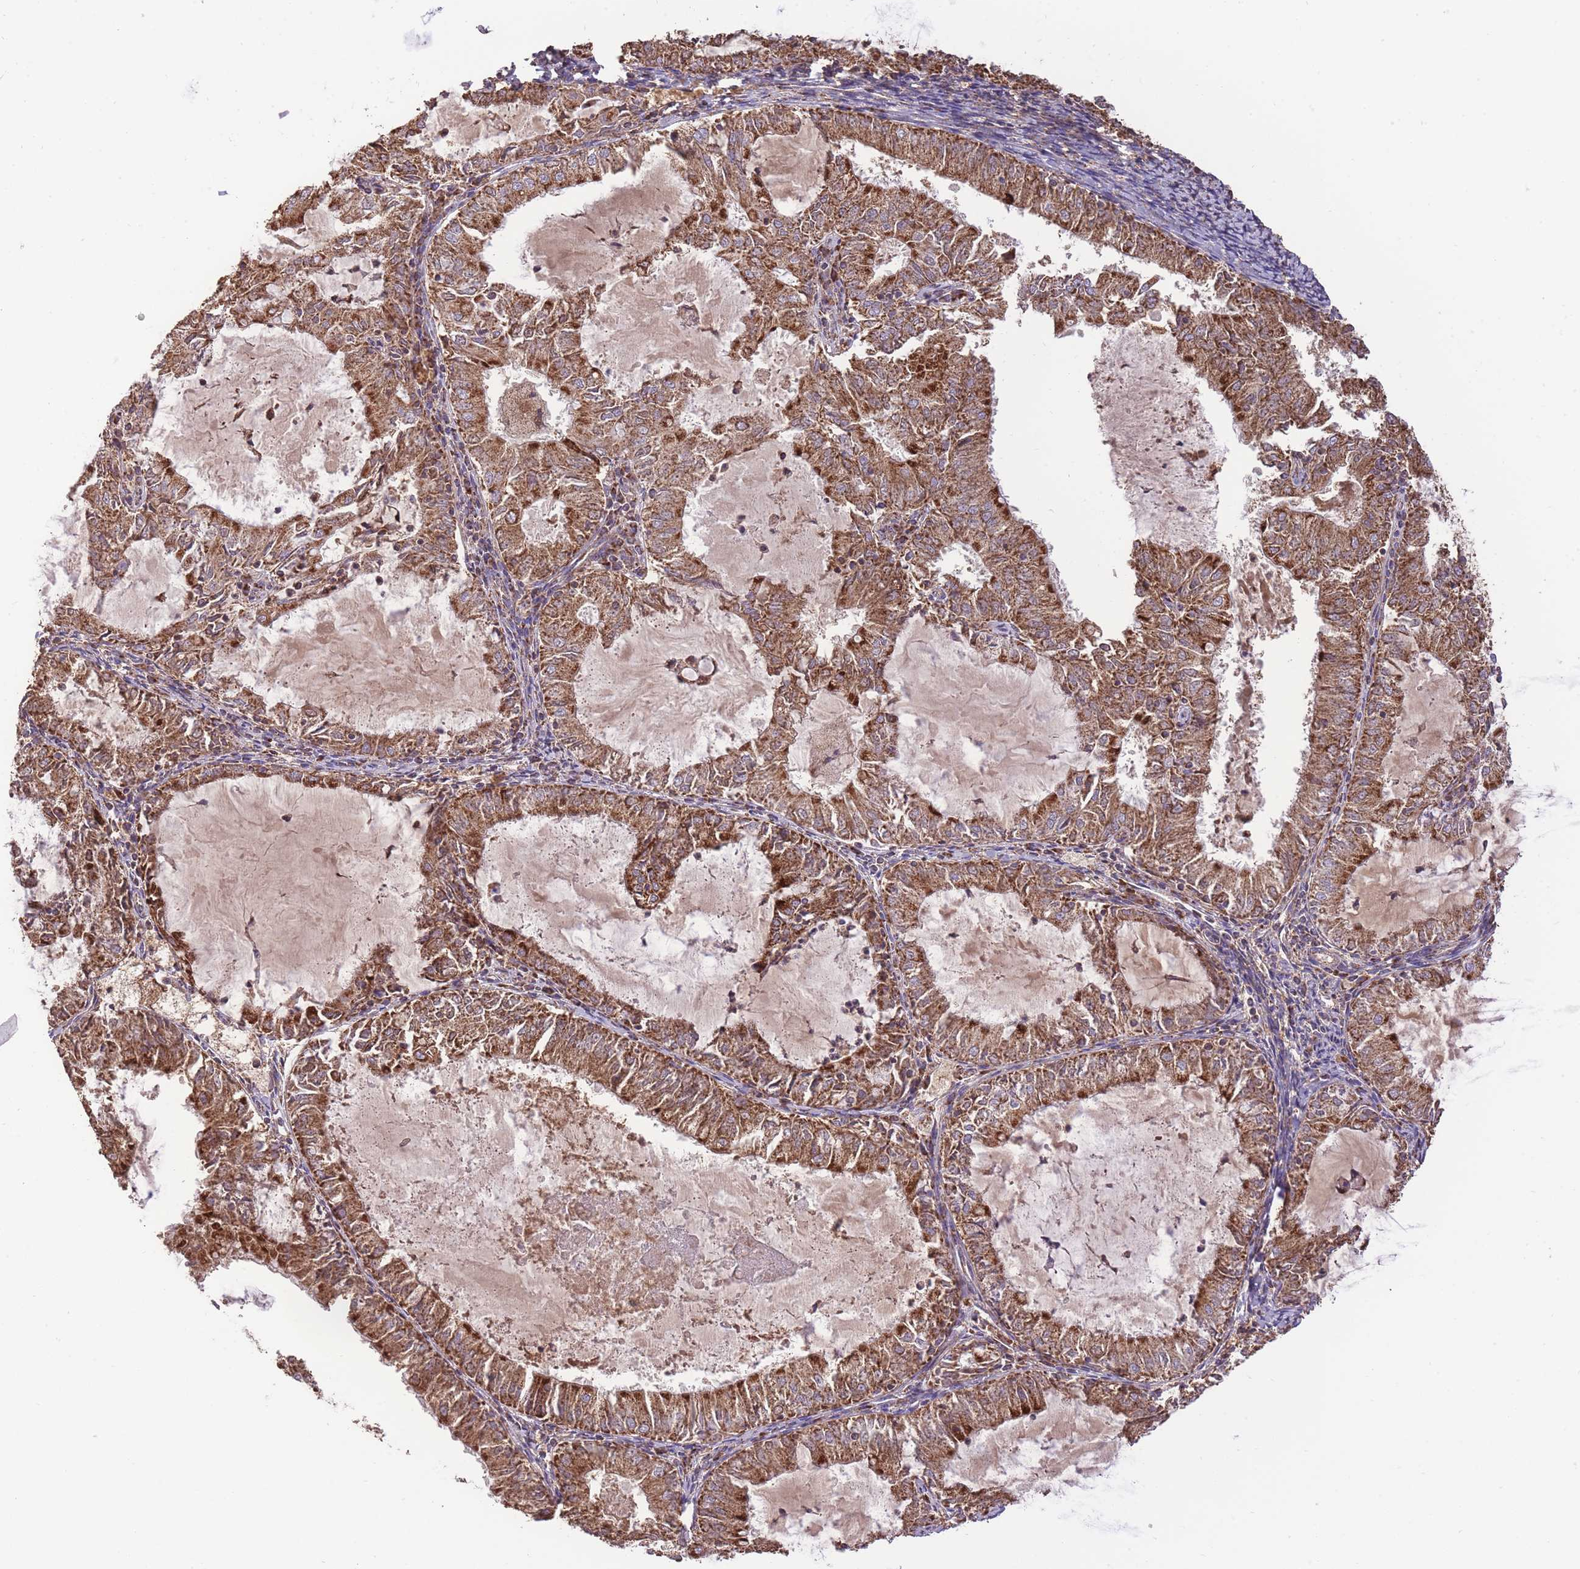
{"staining": {"intensity": "strong", "quantity": ">75%", "location": "cytoplasmic/membranous"}, "tissue": "endometrial cancer", "cell_type": "Tumor cells", "image_type": "cancer", "snomed": [{"axis": "morphology", "description": "Adenocarcinoma, NOS"}, {"axis": "topography", "description": "Endometrium"}], "caption": "DAB immunohistochemical staining of human endometrial adenocarcinoma demonstrates strong cytoplasmic/membranous protein staining in approximately >75% of tumor cells.", "gene": "PREP", "patient": {"sex": "female", "age": 57}}